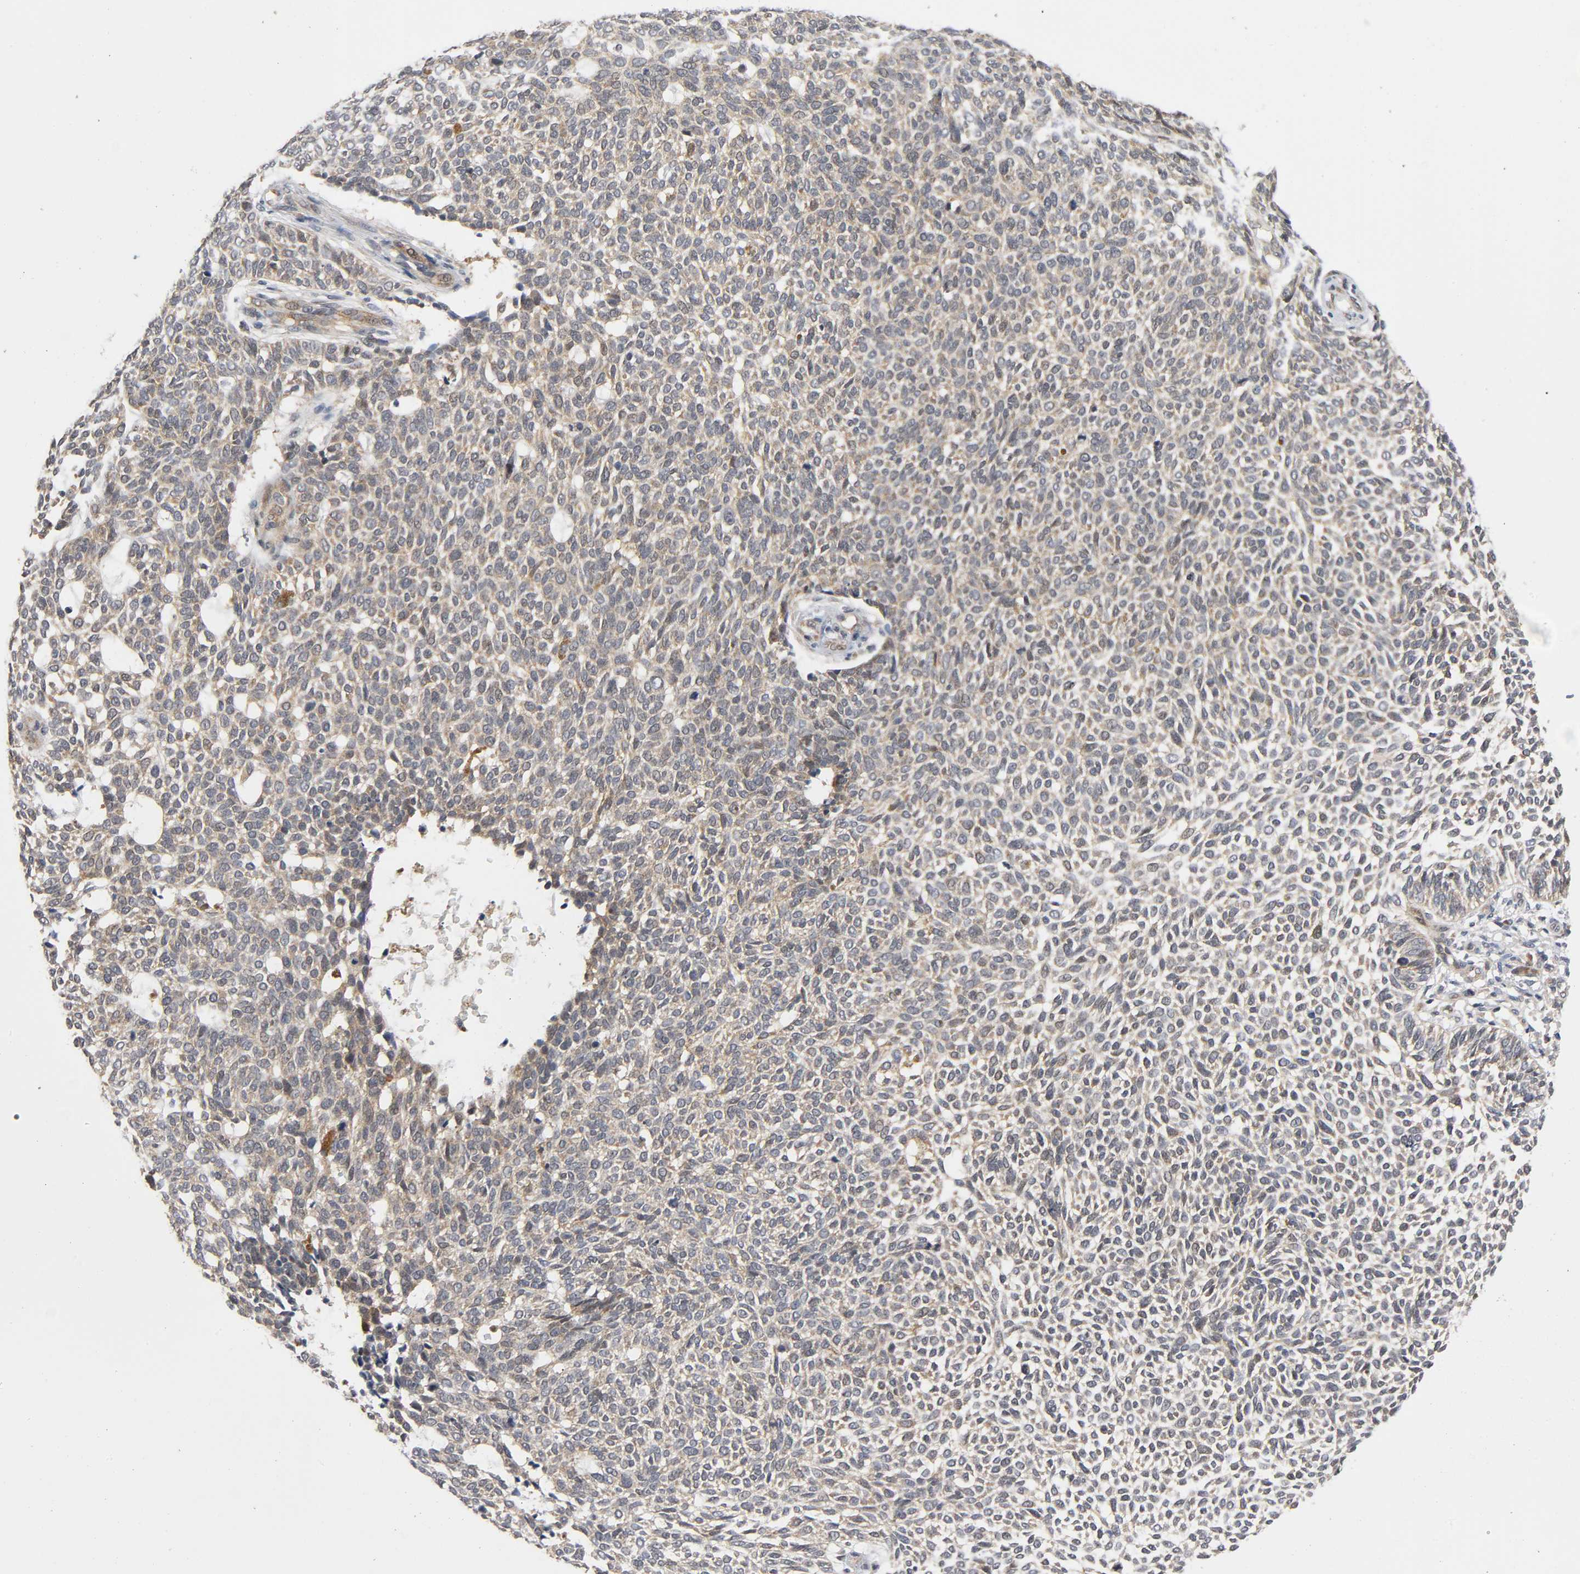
{"staining": {"intensity": "weak", "quantity": ">75%", "location": "cytoplasmic/membranous"}, "tissue": "skin cancer", "cell_type": "Tumor cells", "image_type": "cancer", "snomed": [{"axis": "morphology", "description": "Normal tissue, NOS"}, {"axis": "morphology", "description": "Basal cell carcinoma"}, {"axis": "topography", "description": "Skin"}], "caption": "A brown stain labels weak cytoplasmic/membranous staining of a protein in human skin basal cell carcinoma tumor cells.", "gene": "MAPK8", "patient": {"sex": "male", "age": 87}}